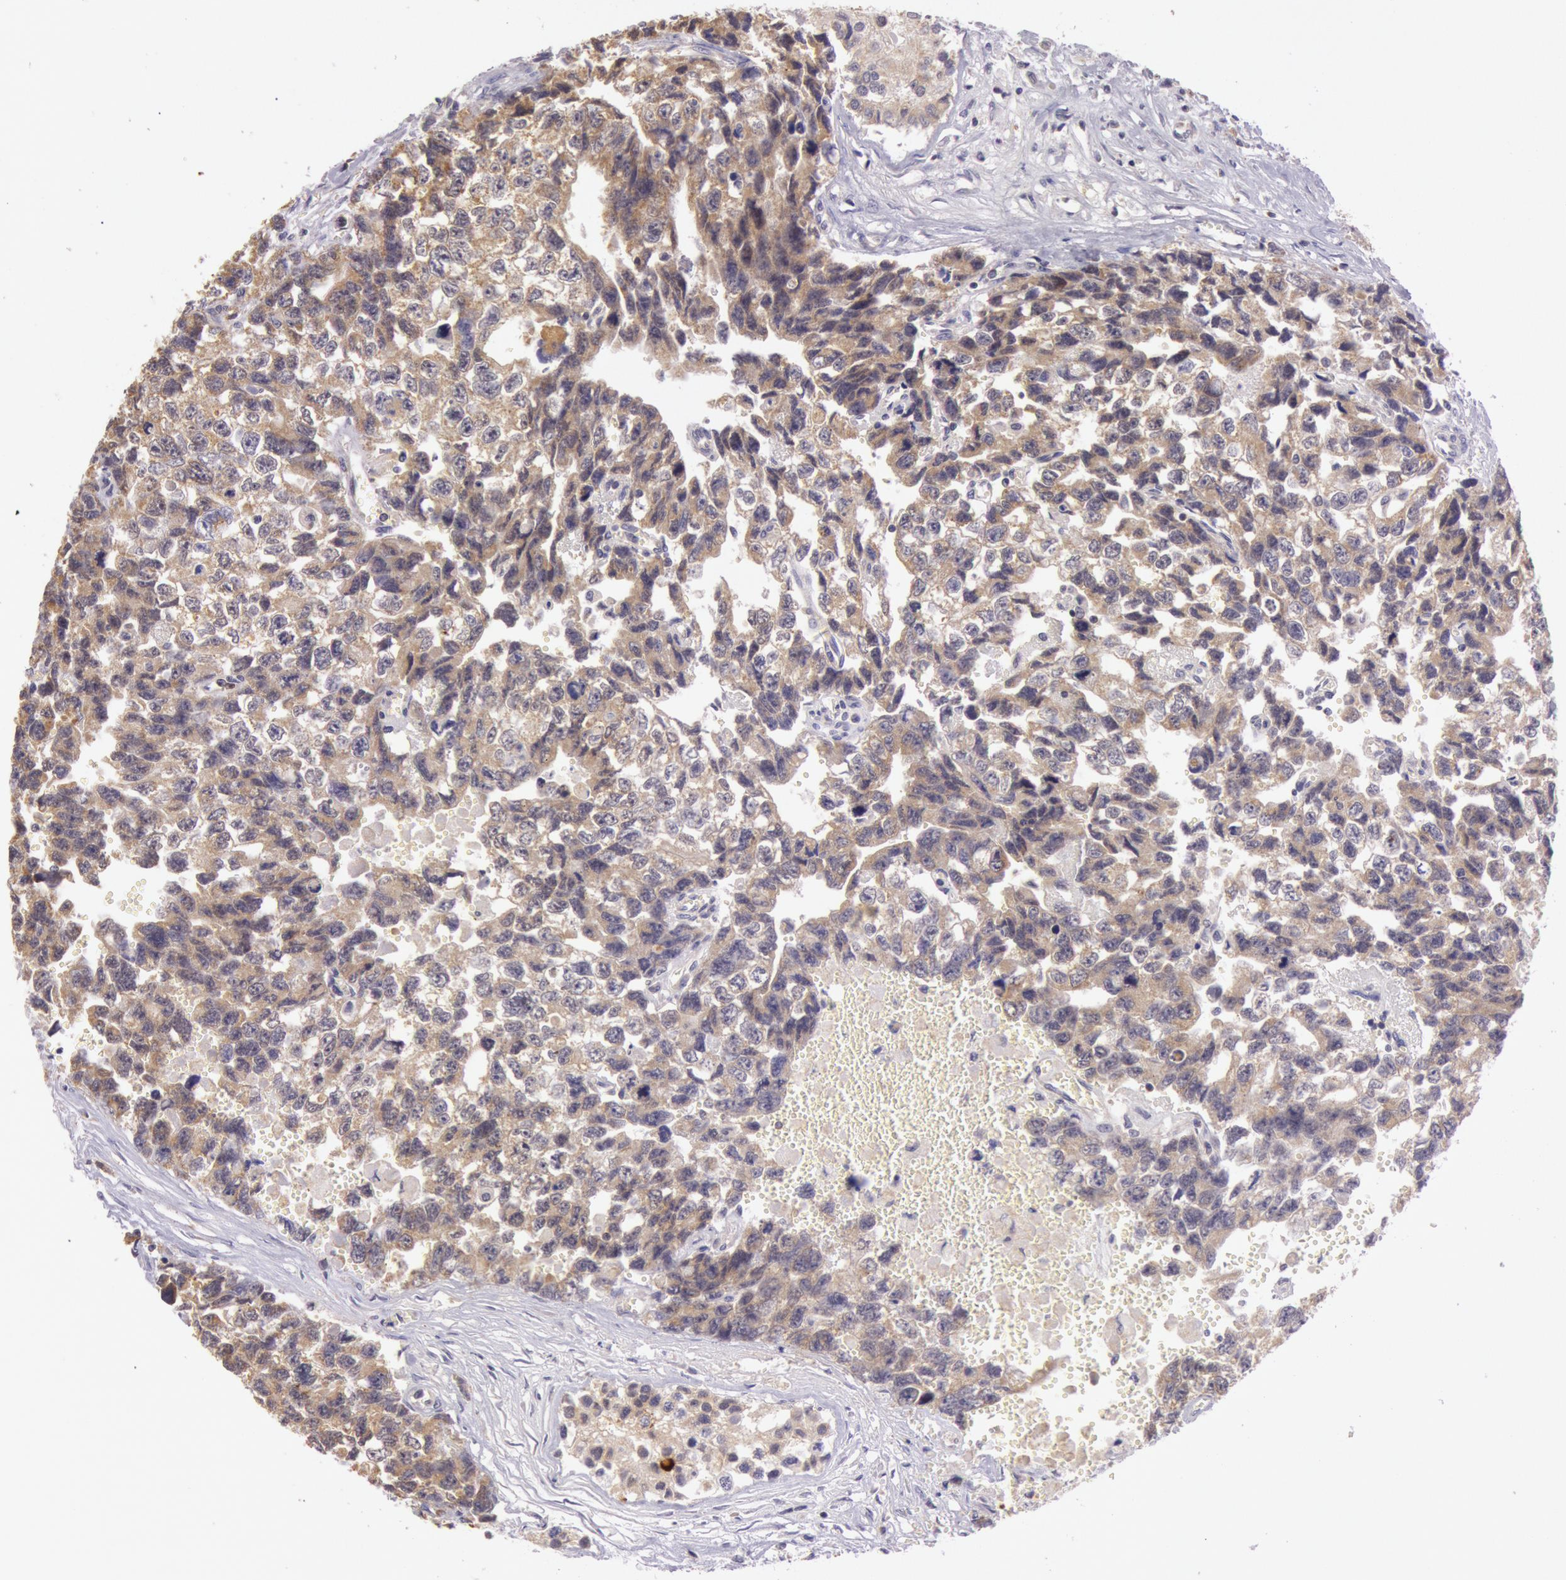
{"staining": {"intensity": "moderate", "quantity": ">75%", "location": "cytoplasmic/membranous"}, "tissue": "testis cancer", "cell_type": "Tumor cells", "image_type": "cancer", "snomed": [{"axis": "morphology", "description": "Carcinoma, Embryonal, NOS"}, {"axis": "topography", "description": "Testis"}], "caption": "There is medium levels of moderate cytoplasmic/membranous expression in tumor cells of embryonal carcinoma (testis), as demonstrated by immunohistochemical staining (brown color).", "gene": "CDK16", "patient": {"sex": "male", "age": 31}}